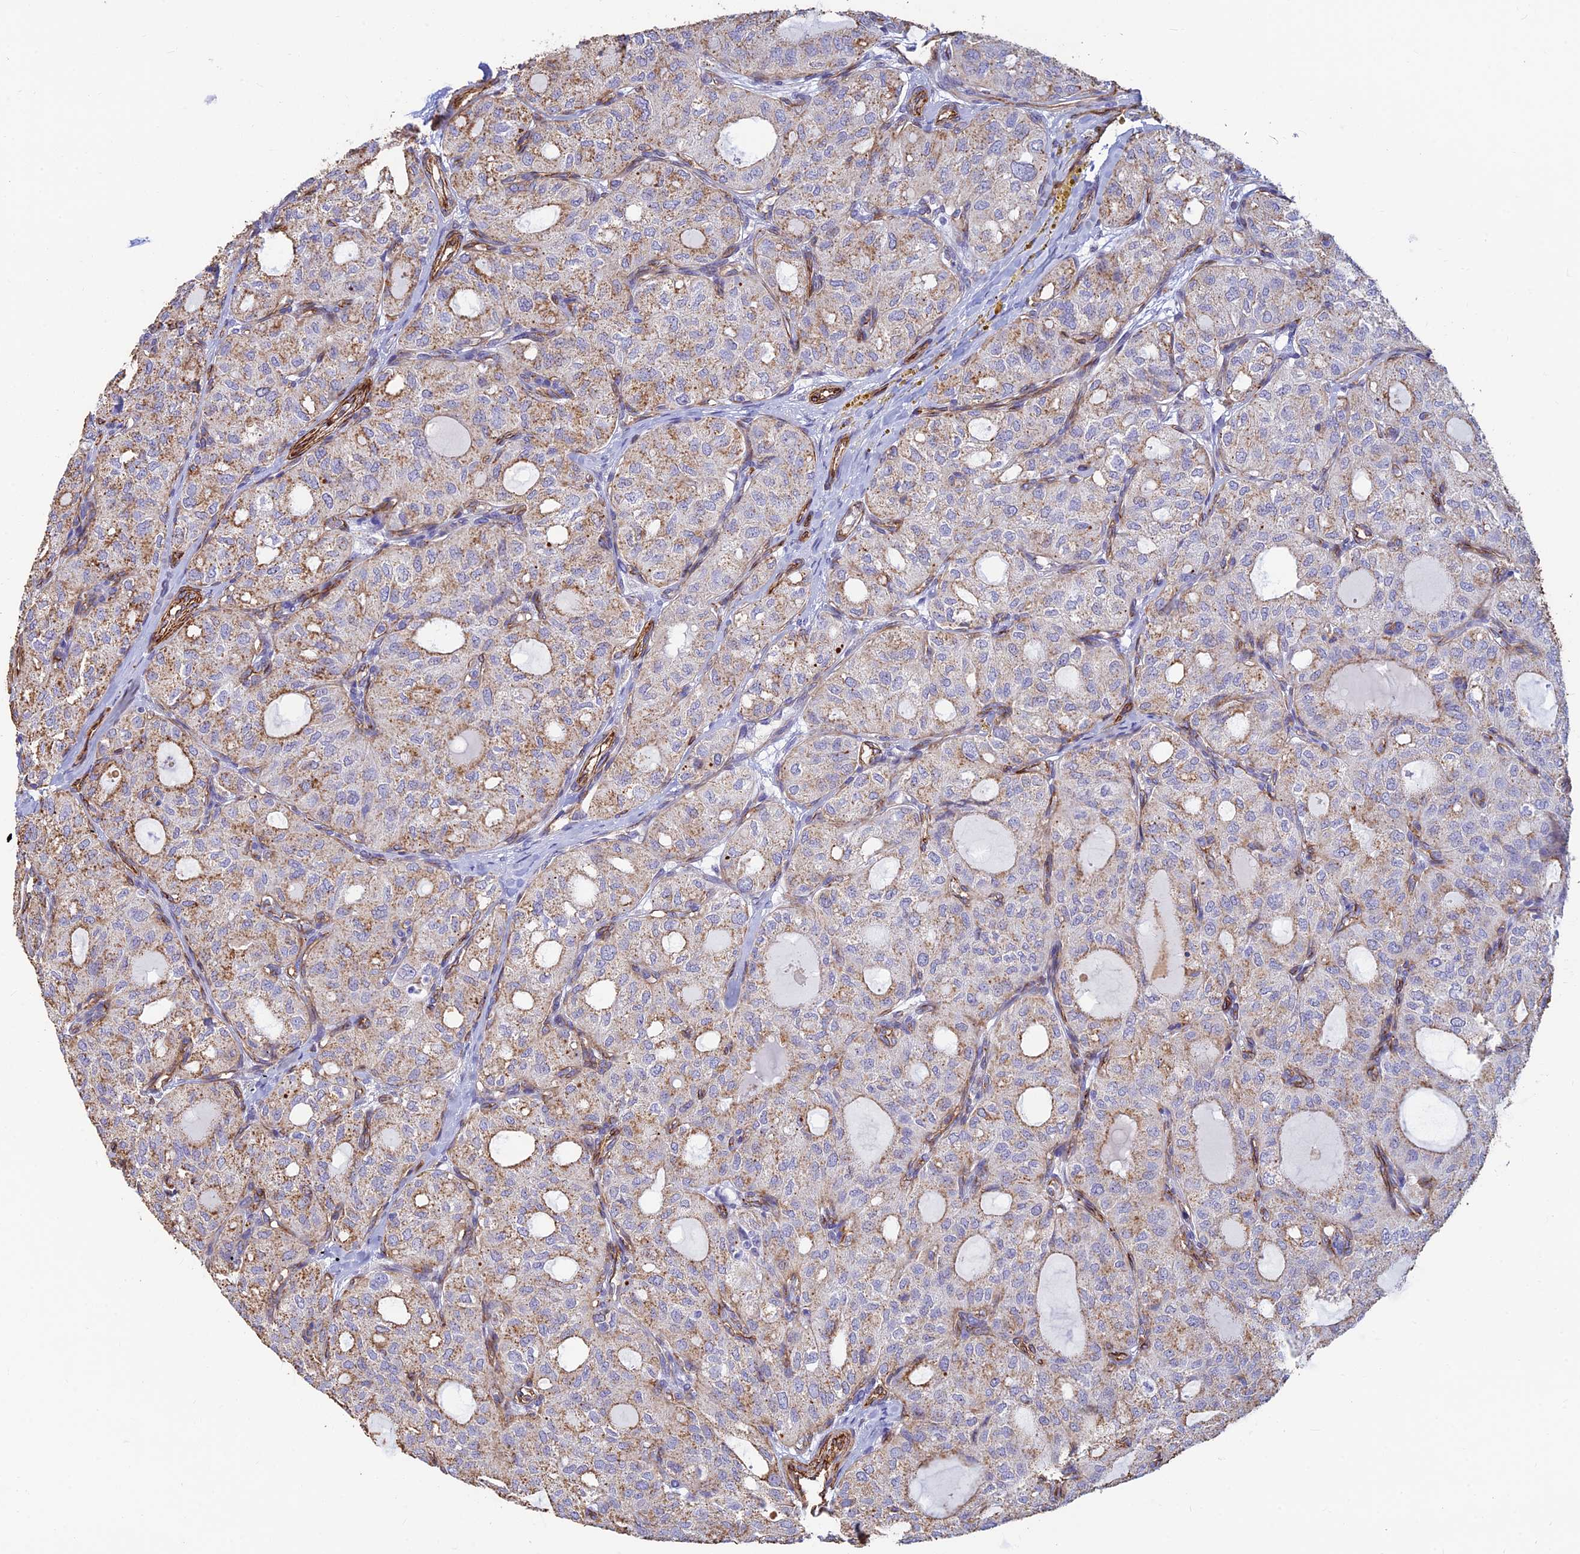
{"staining": {"intensity": "moderate", "quantity": "<25%", "location": "cytoplasmic/membranous"}, "tissue": "thyroid cancer", "cell_type": "Tumor cells", "image_type": "cancer", "snomed": [{"axis": "morphology", "description": "Follicular adenoma carcinoma, NOS"}, {"axis": "topography", "description": "Thyroid gland"}], "caption": "Brown immunohistochemical staining in human thyroid follicular adenoma carcinoma demonstrates moderate cytoplasmic/membranous positivity in approximately <25% of tumor cells.", "gene": "ALDH1L2", "patient": {"sex": "male", "age": 75}}